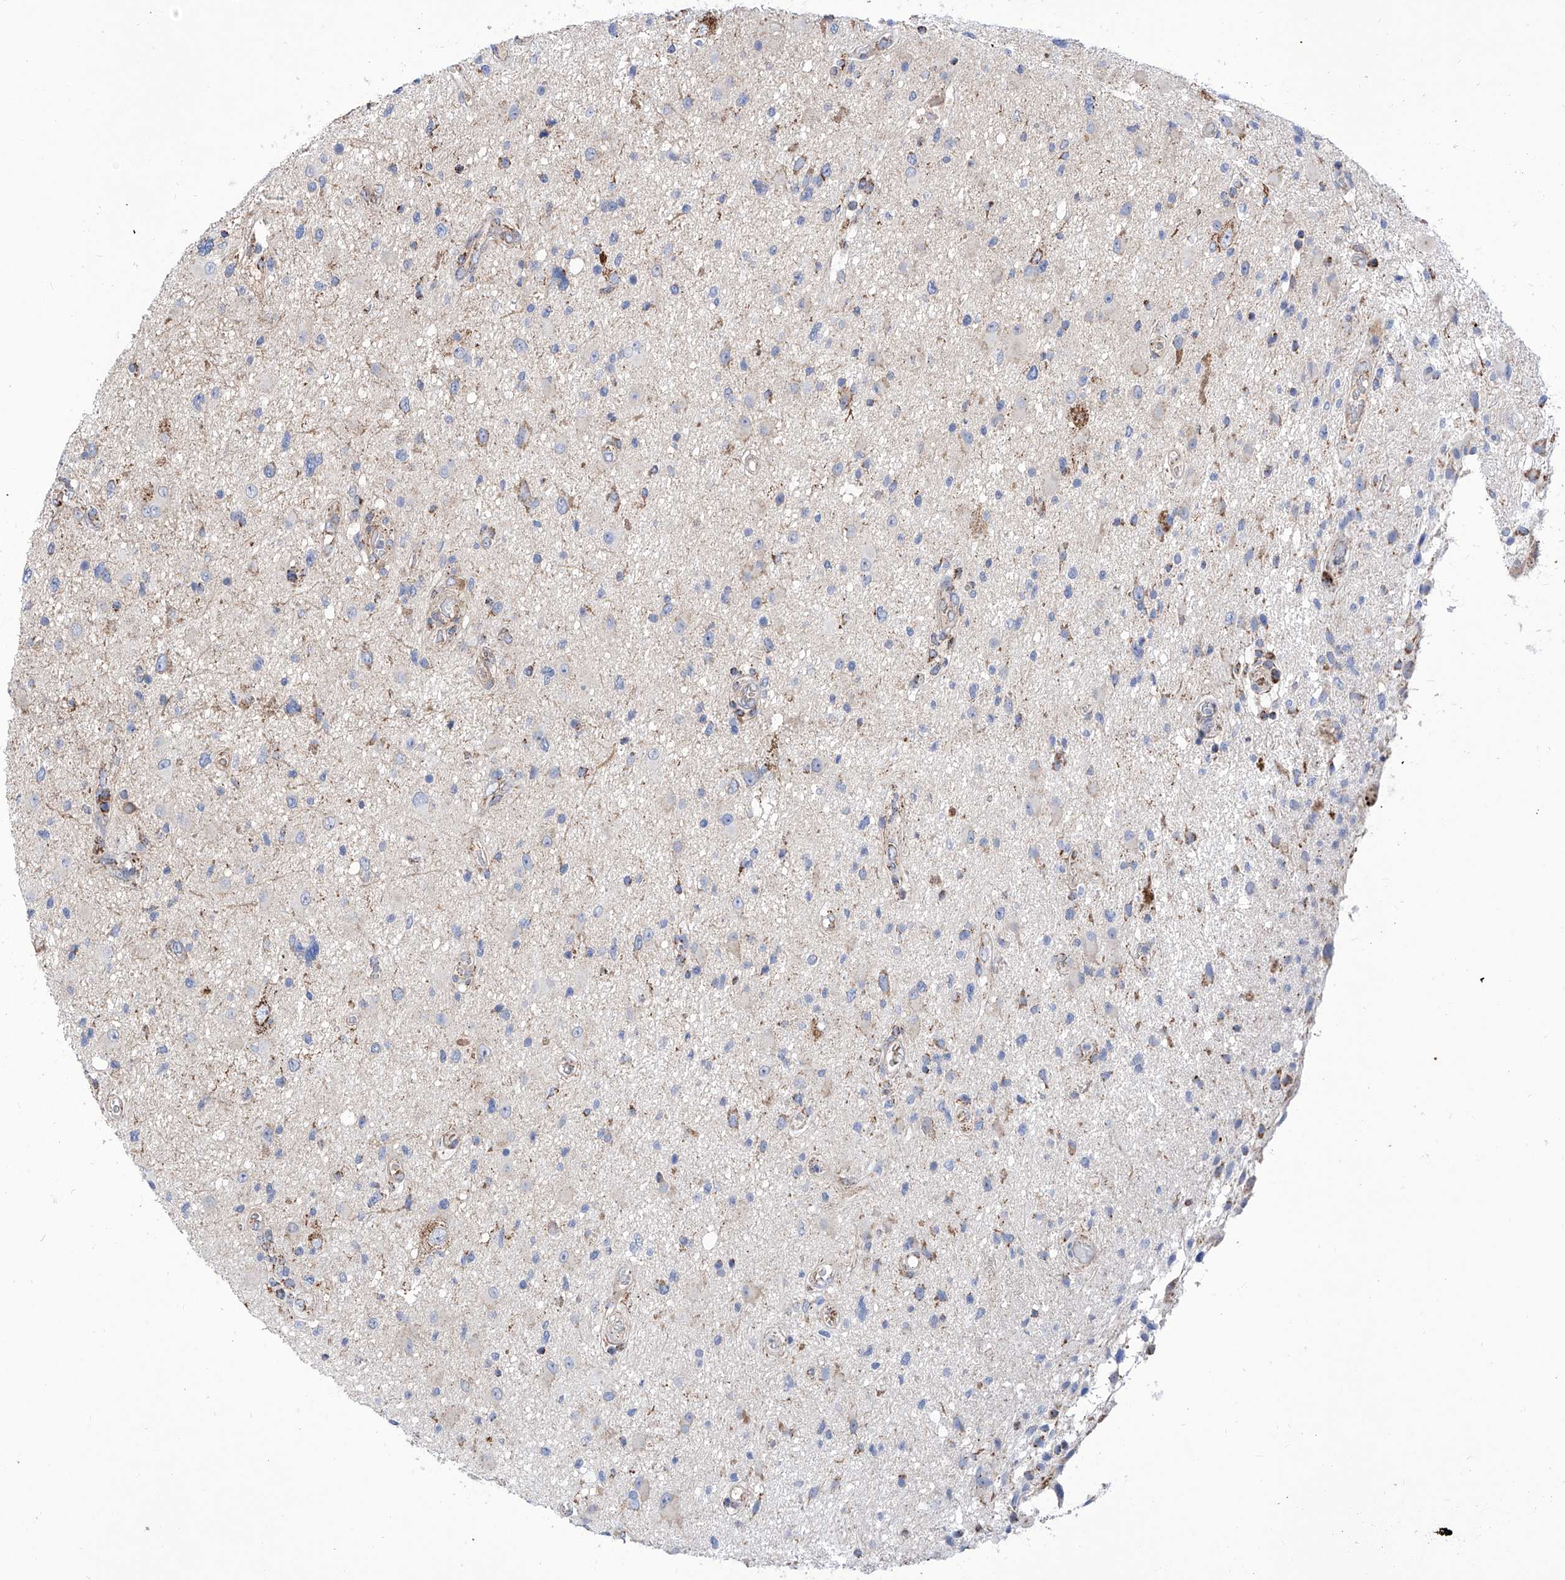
{"staining": {"intensity": "negative", "quantity": "none", "location": "none"}, "tissue": "glioma", "cell_type": "Tumor cells", "image_type": "cancer", "snomed": [{"axis": "morphology", "description": "Glioma, malignant, High grade"}, {"axis": "topography", "description": "Brain"}], "caption": "The image displays no staining of tumor cells in malignant high-grade glioma.", "gene": "SRBD1", "patient": {"sex": "male", "age": 33}}